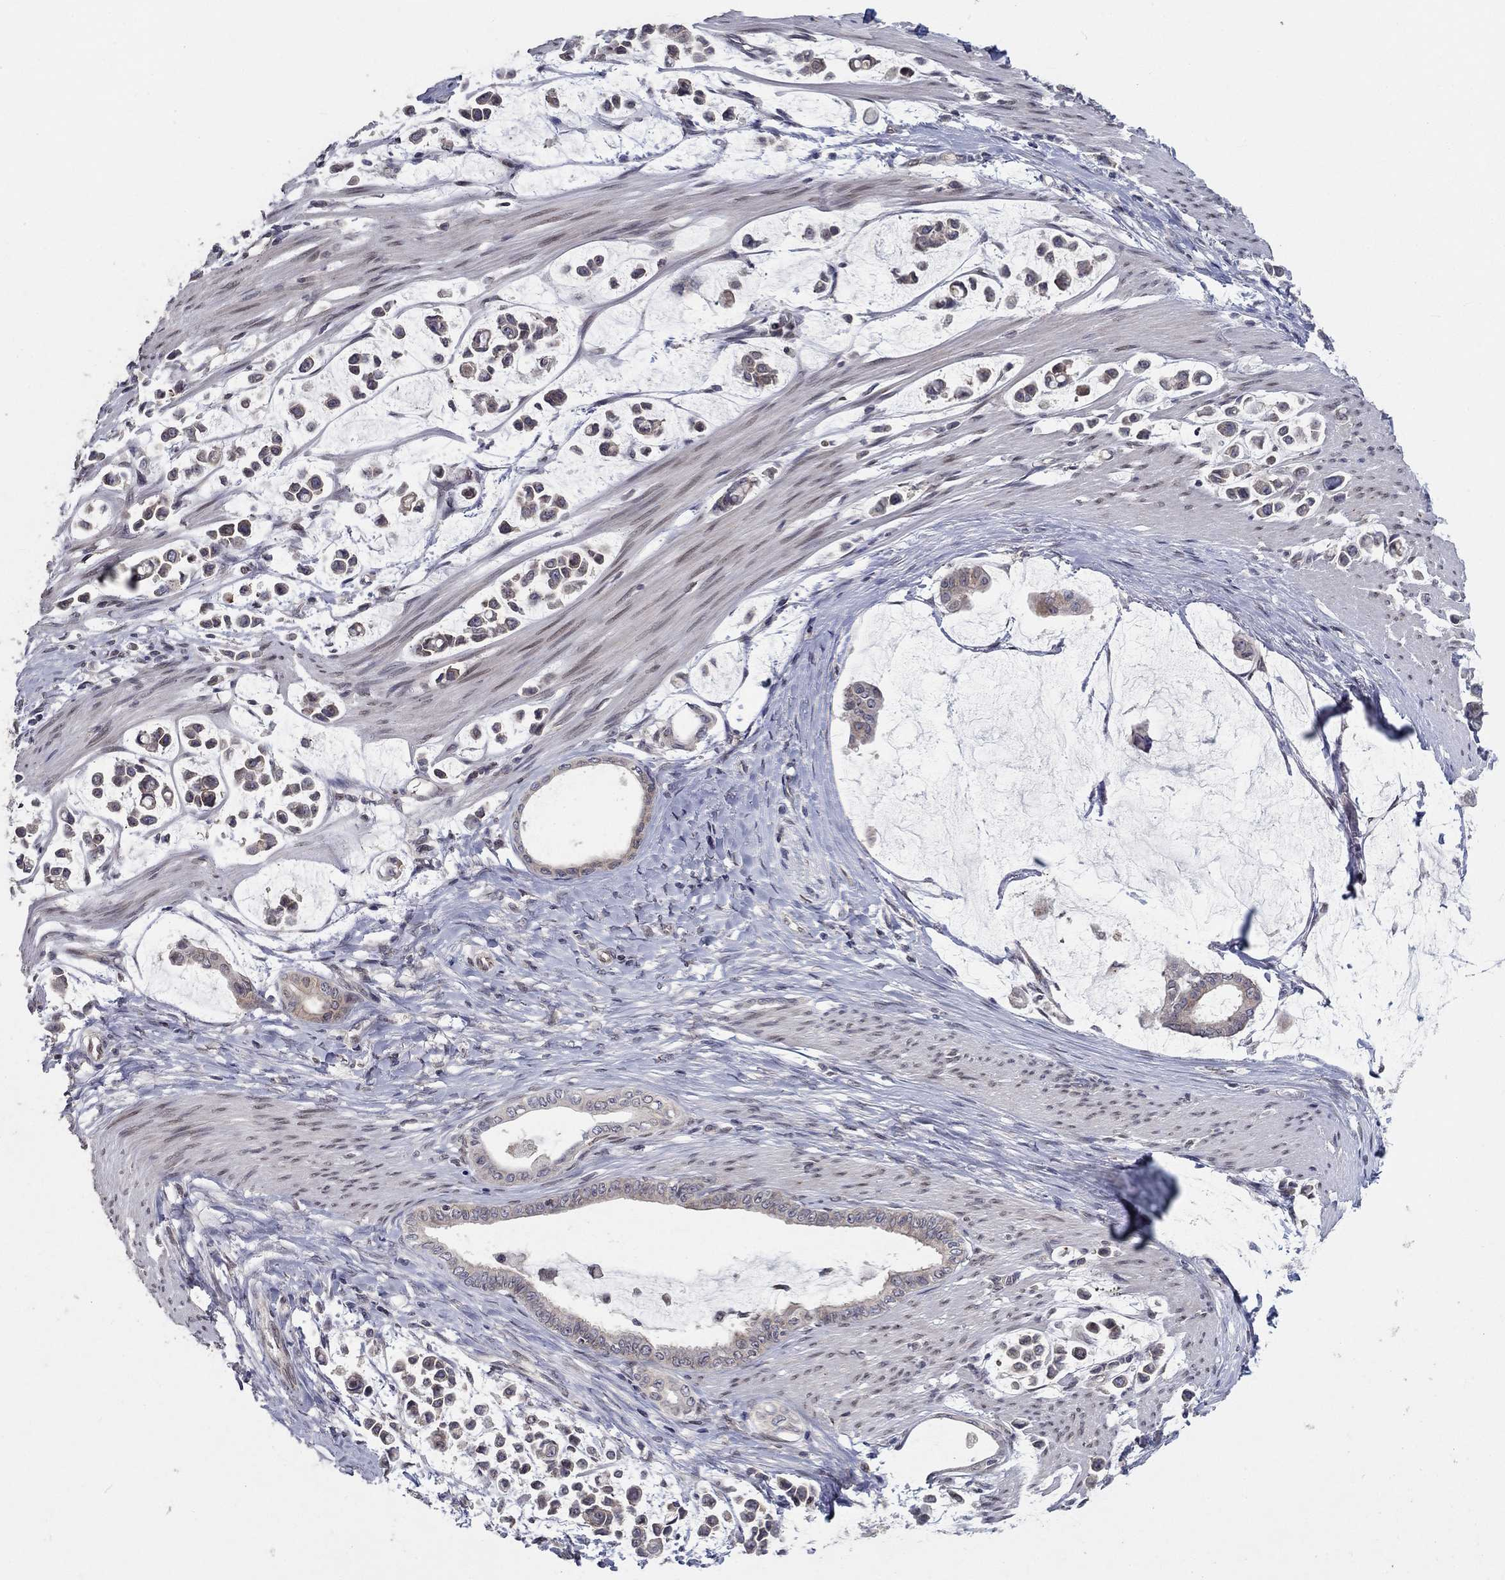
{"staining": {"intensity": "negative", "quantity": "none", "location": "none"}, "tissue": "stomach cancer", "cell_type": "Tumor cells", "image_type": "cancer", "snomed": [{"axis": "morphology", "description": "Adenocarcinoma, NOS"}, {"axis": "topography", "description": "Stomach"}], "caption": "There is no significant staining in tumor cells of adenocarcinoma (stomach).", "gene": "CETN3", "patient": {"sex": "male", "age": 82}}